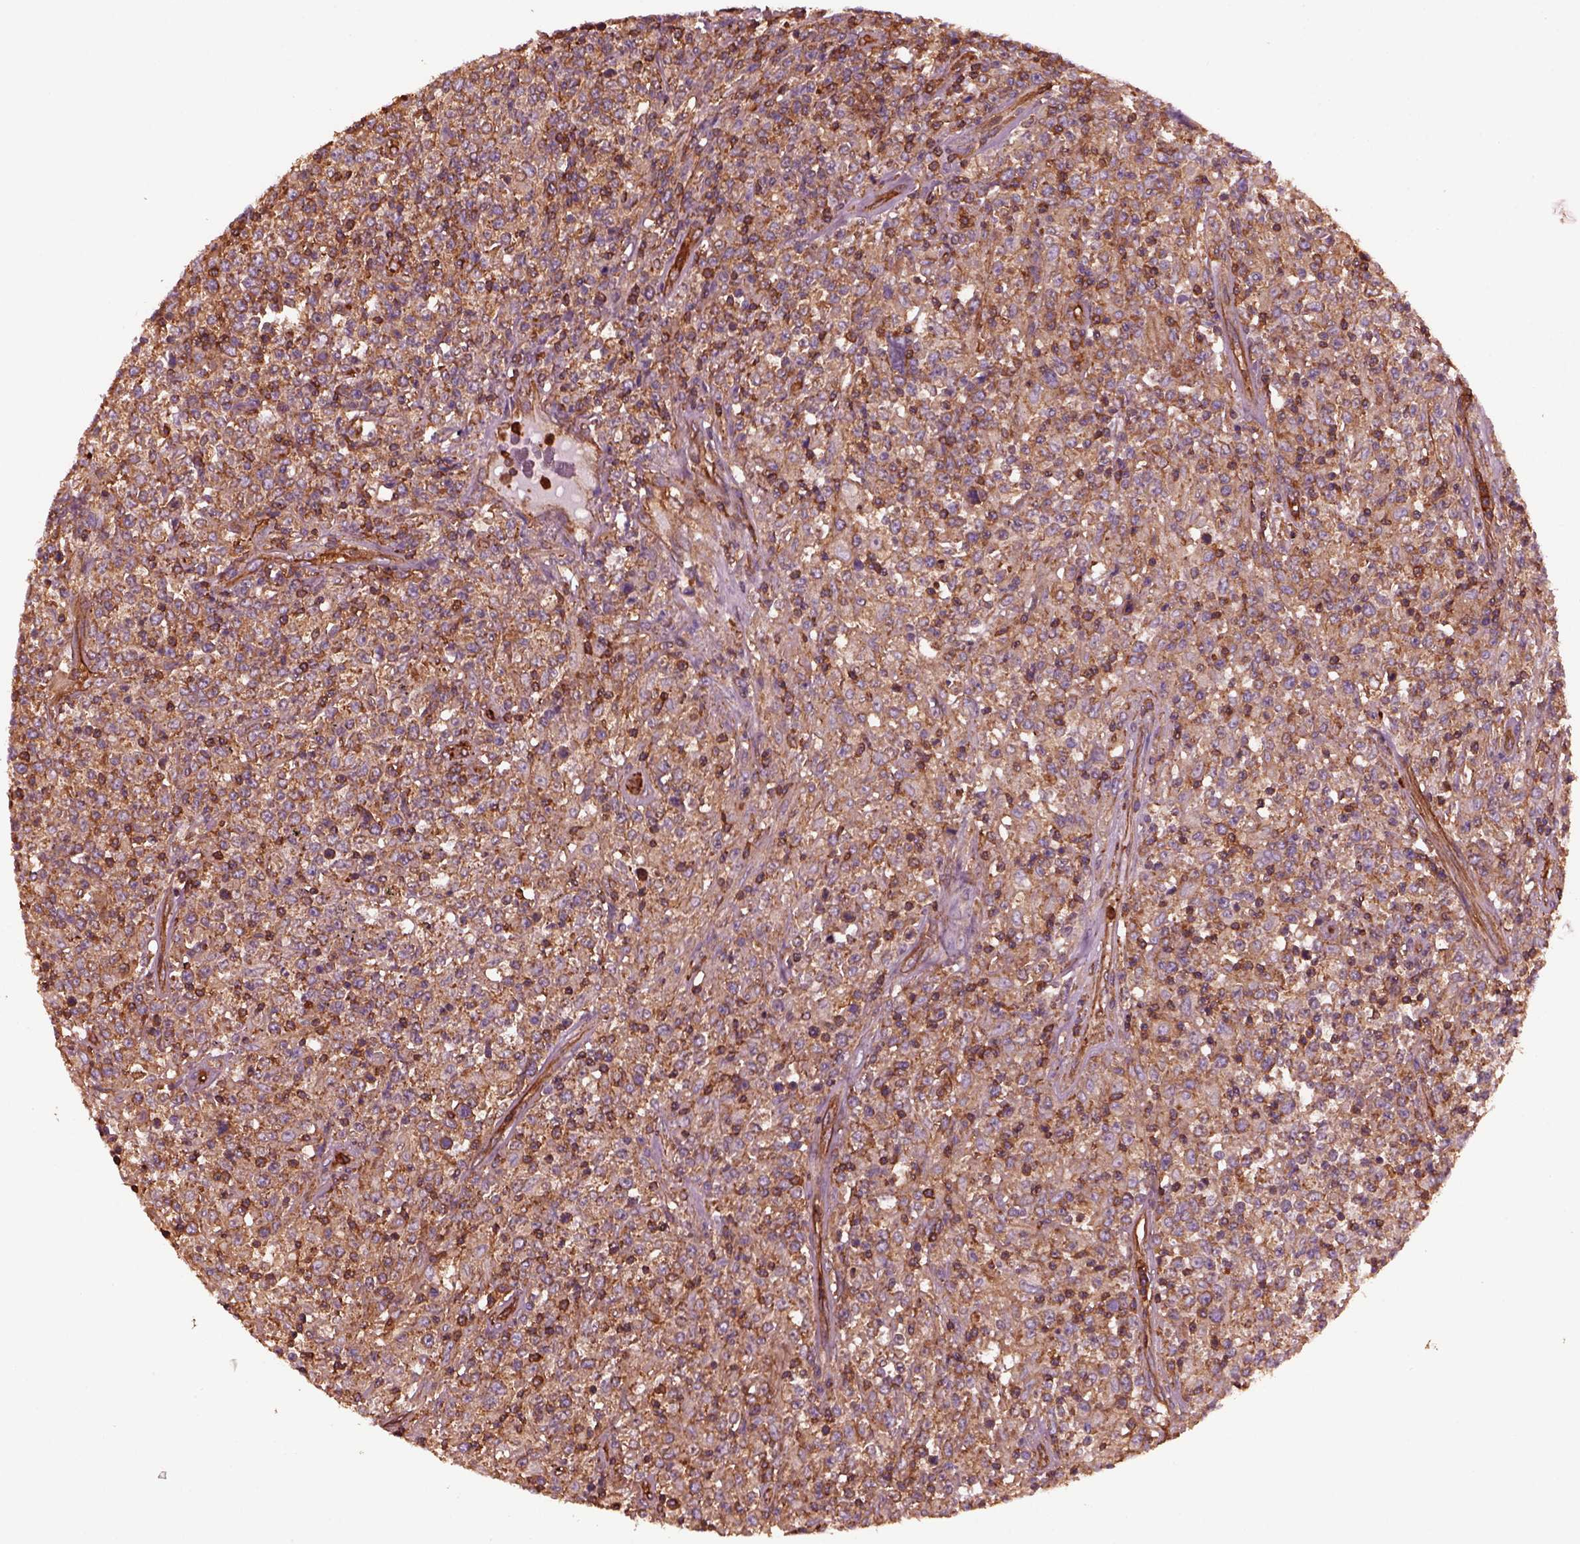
{"staining": {"intensity": "moderate", "quantity": ">75%", "location": "cytoplasmic/membranous"}, "tissue": "lymphoma", "cell_type": "Tumor cells", "image_type": "cancer", "snomed": [{"axis": "morphology", "description": "Malignant lymphoma, non-Hodgkin's type, High grade"}, {"axis": "topography", "description": "Lung"}], "caption": "High-magnification brightfield microscopy of lymphoma stained with DAB (brown) and counterstained with hematoxylin (blue). tumor cells exhibit moderate cytoplasmic/membranous positivity is present in about>75% of cells.", "gene": "MYL6", "patient": {"sex": "male", "age": 79}}